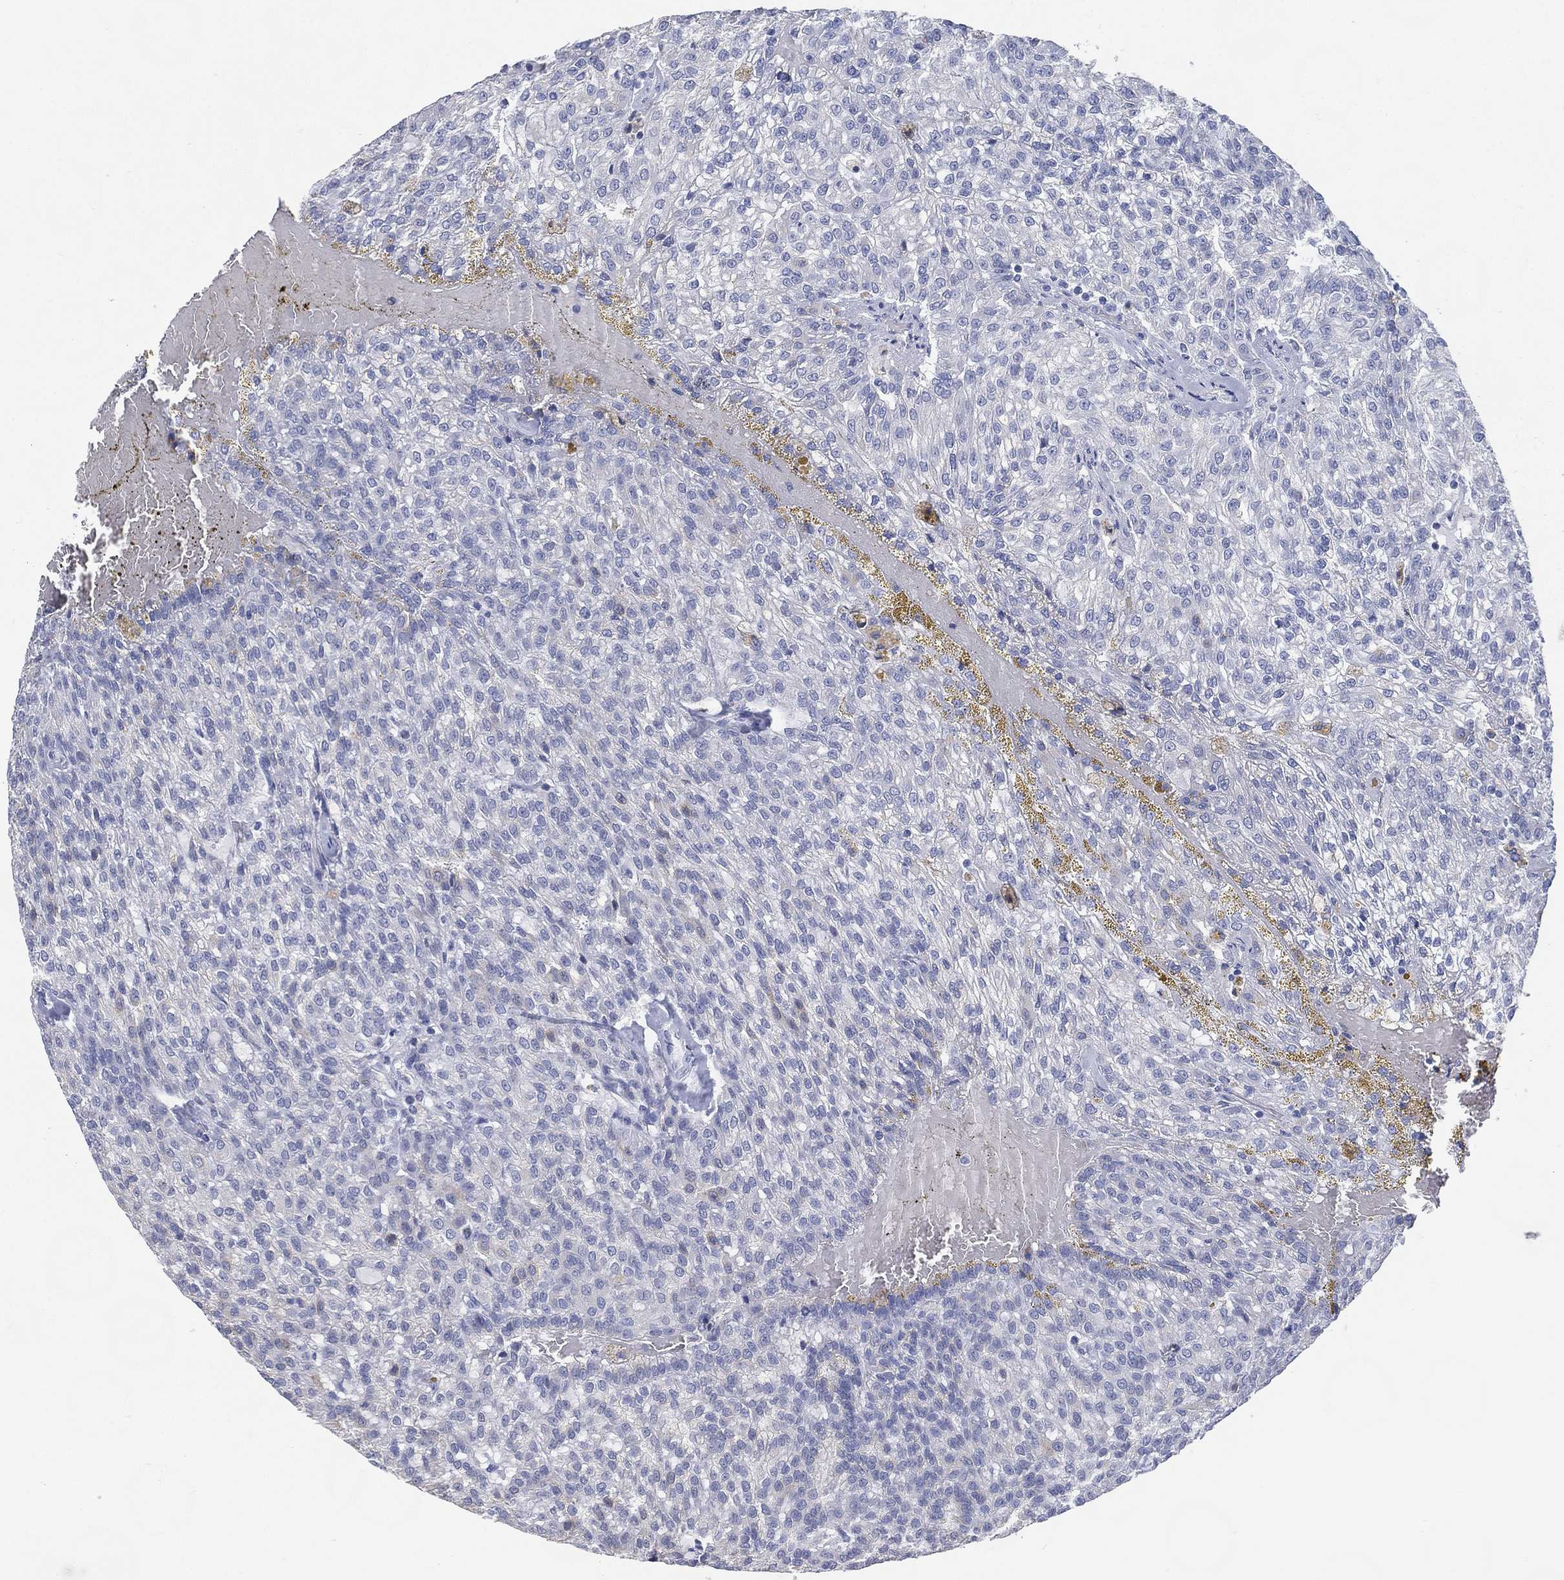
{"staining": {"intensity": "negative", "quantity": "none", "location": "none"}, "tissue": "renal cancer", "cell_type": "Tumor cells", "image_type": "cancer", "snomed": [{"axis": "morphology", "description": "Adenocarcinoma, NOS"}, {"axis": "topography", "description": "Kidney"}], "caption": "Adenocarcinoma (renal) was stained to show a protein in brown. There is no significant staining in tumor cells.", "gene": "FMO1", "patient": {"sex": "male", "age": 63}}